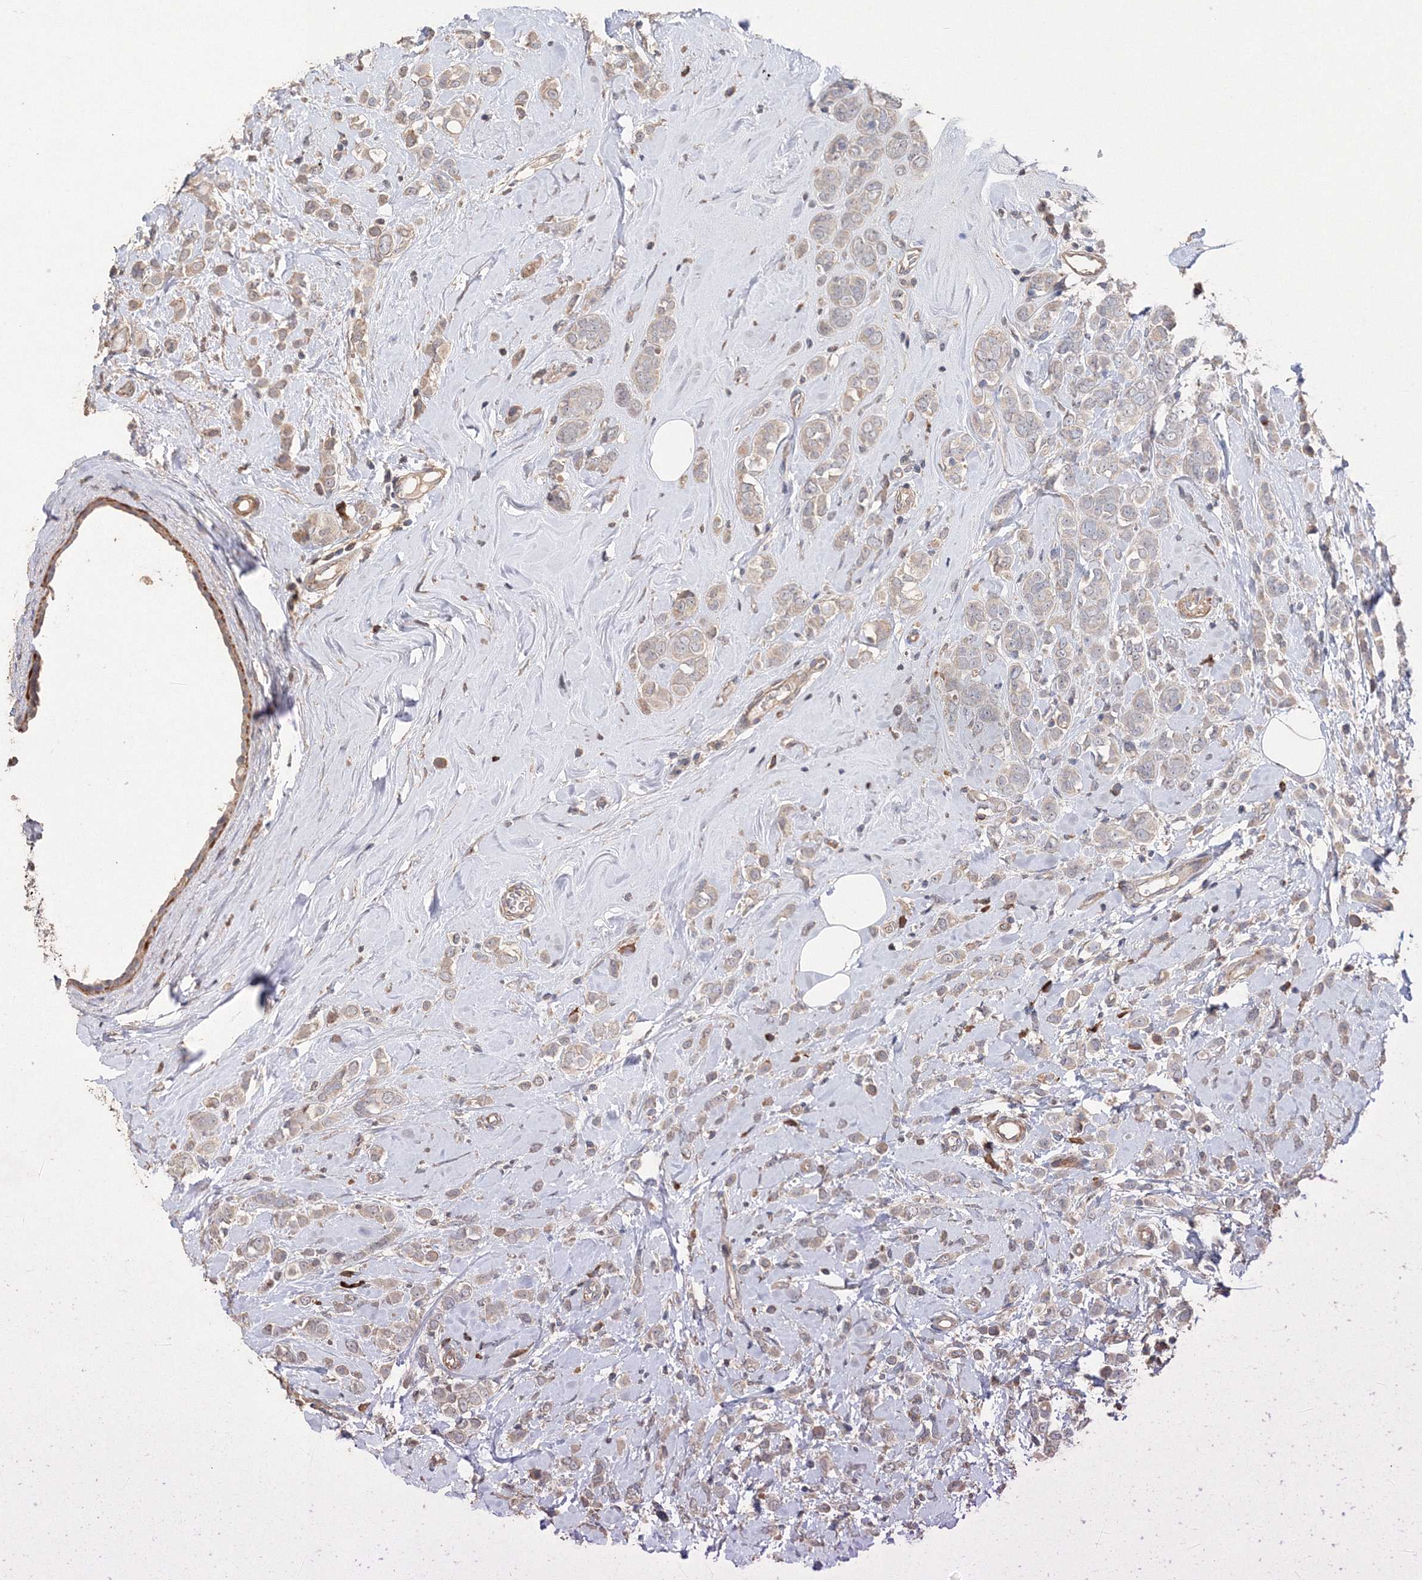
{"staining": {"intensity": "weak", "quantity": "<25%", "location": "cytoplasmic/membranous"}, "tissue": "breast cancer", "cell_type": "Tumor cells", "image_type": "cancer", "snomed": [{"axis": "morphology", "description": "Lobular carcinoma"}, {"axis": "topography", "description": "Breast"}], "caption": "DAB (3,3'-diaminobenzidine) immunohistochemical staining of human breast cancer displays no significant expression in tumor cells. (Stains: DAB (3,3'-diaminobenzidine) IHC with hematoxylin counter stain, Microscopy: brightfield microscopy at high magnification).", "gene": "NALF2", "patient": {"sex": "female", "age": 47}}